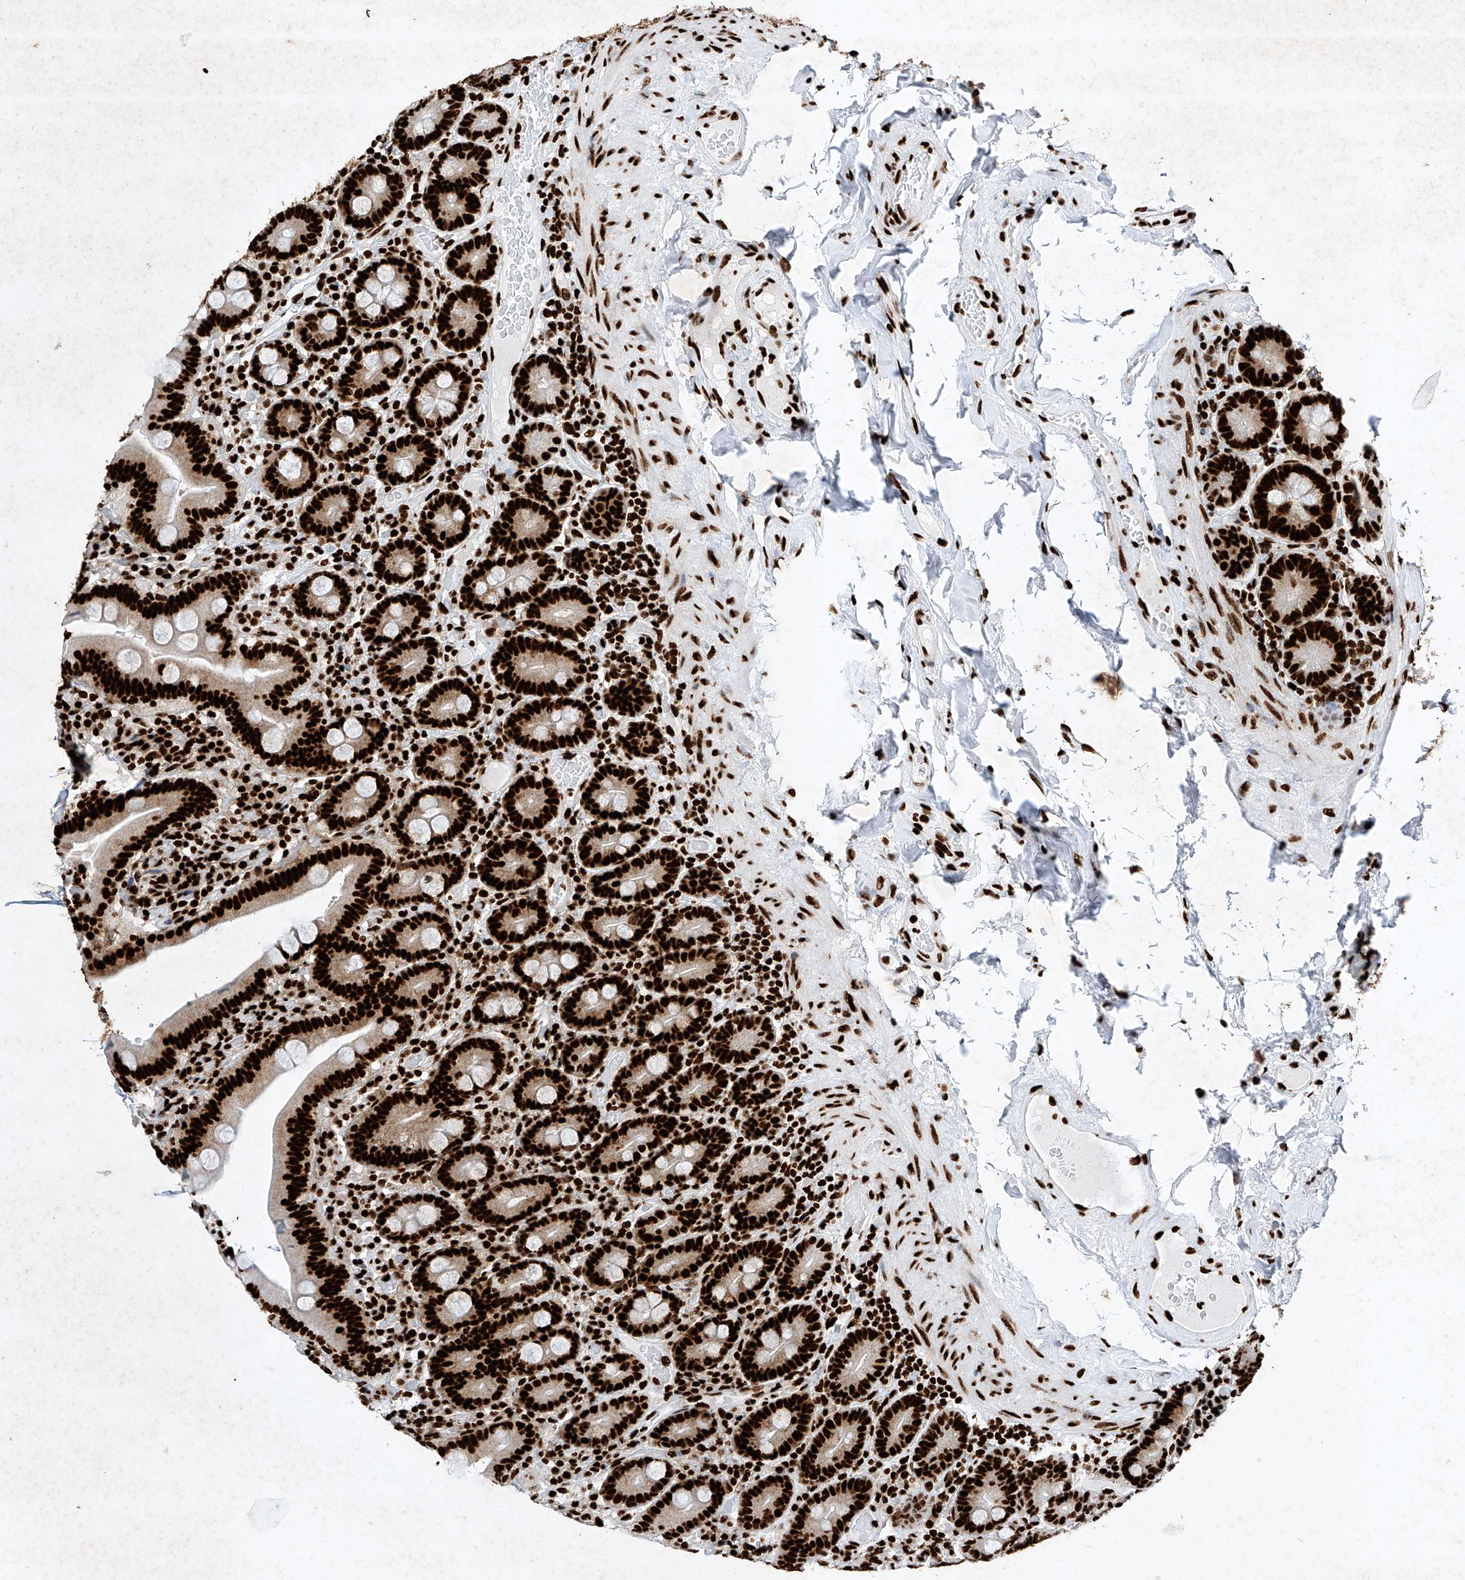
{"staining": {"intensity": "strong", "quantity": ">75%", "location": "nuclear"}, "tissue": "duodenum", "cell_type": "Glandular cells", "image_type": "normal", "snomed": [{"axis": "morphology", "description": "Normal tissue, NOS"}, {"axis": "topography", "description": "Duodenum"}], "caption": "DAB (3,3'-diaminobenzidine) immunohistochemical staining of unremarkable human duodenum displays strong nuclear protein expression in about >75% of glandular cells. The staining was performed using DAB to visualize the protein expression in brown, while the nuclei were stained in blue with hematoxylin (Magnification: 20x).", "gene": "SRSF6", "patient": {"sex": "male", "age": 55}}